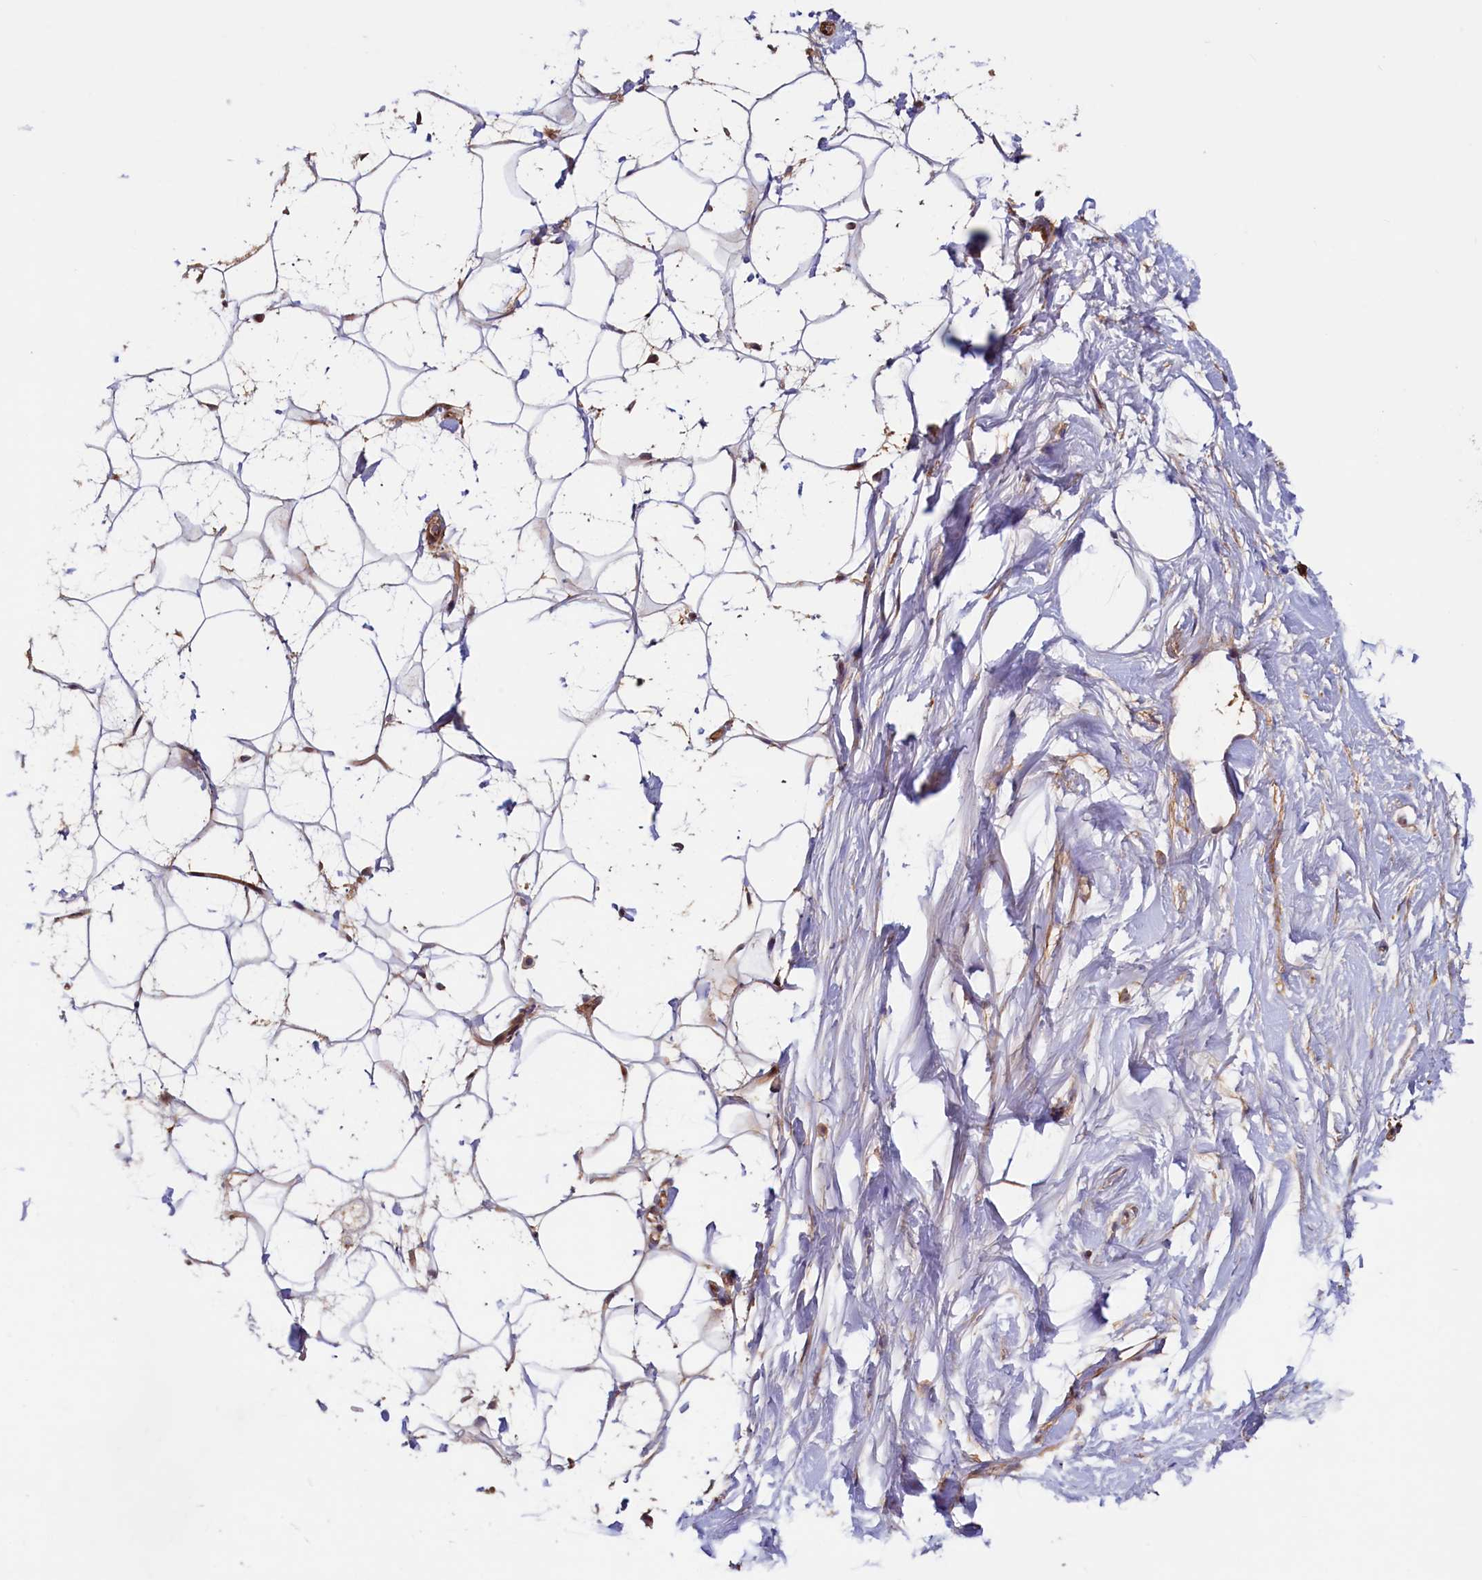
{"staining": {"intensity": "negative", "quantity": "none", "location": "none"}, "tissue": "adipose tissue", "cell_type": "Adipocytes", "image_type": "normal", "snomed": [{"axis": "morphology", "description": "Normal tissue, NOS"}, {"axis": "topography", "description": "Breast"}], "caption": "Immunohistochemical staining of unremarkable human adipose tissue displays no significant positivity in adipocytes. (DAB immunohistochemistry visualized using brightfield microscopy, high magnification).", "gene": "DUOXA1", "patient": {"sex": "female", "age": 26}}